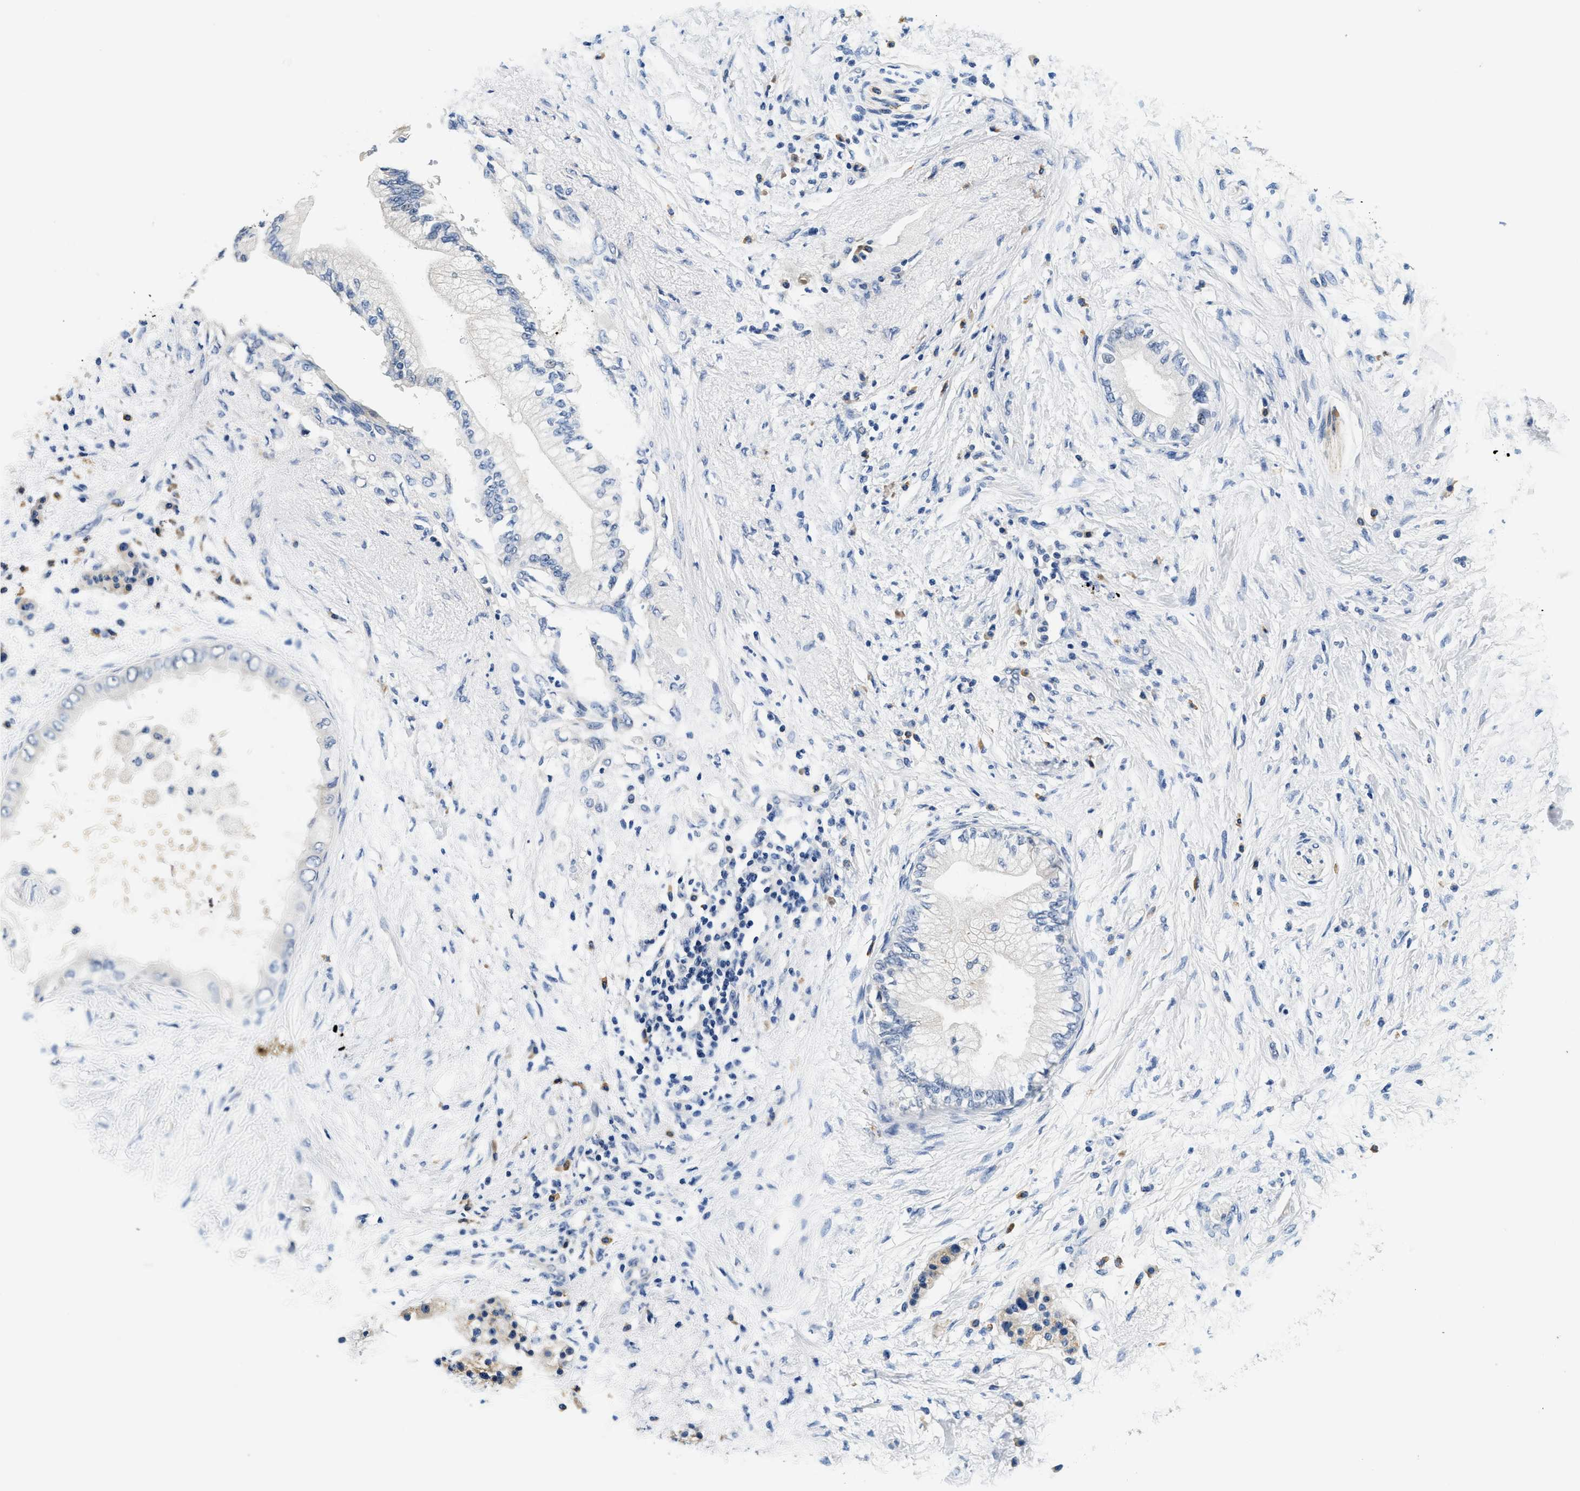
{"staining": {"intensity": "negative", "quantity": "none", "location": "none"}, "tissue": "pancreatic cancer", "cell_type": "Tumor cells", "image_type": "cancer", "snomed": [{"axis": "morphology", "description": "Normal tissue, NOS"}, {"axis": "morphology", "description": "Adenocarcinoma, NOS"}, {"axis": "topography", "description": "Pancreas"}, {"axis": "topography", "description": "Duodenum"}], "caption": "High power microscopy micrograph of an immunohistochemistry histopathology image of pancreatic cancer, revealing no significant staining in tumor cells.", "gene": "ALDH3A2", "patient": {"sex": "female", "age": 60}}